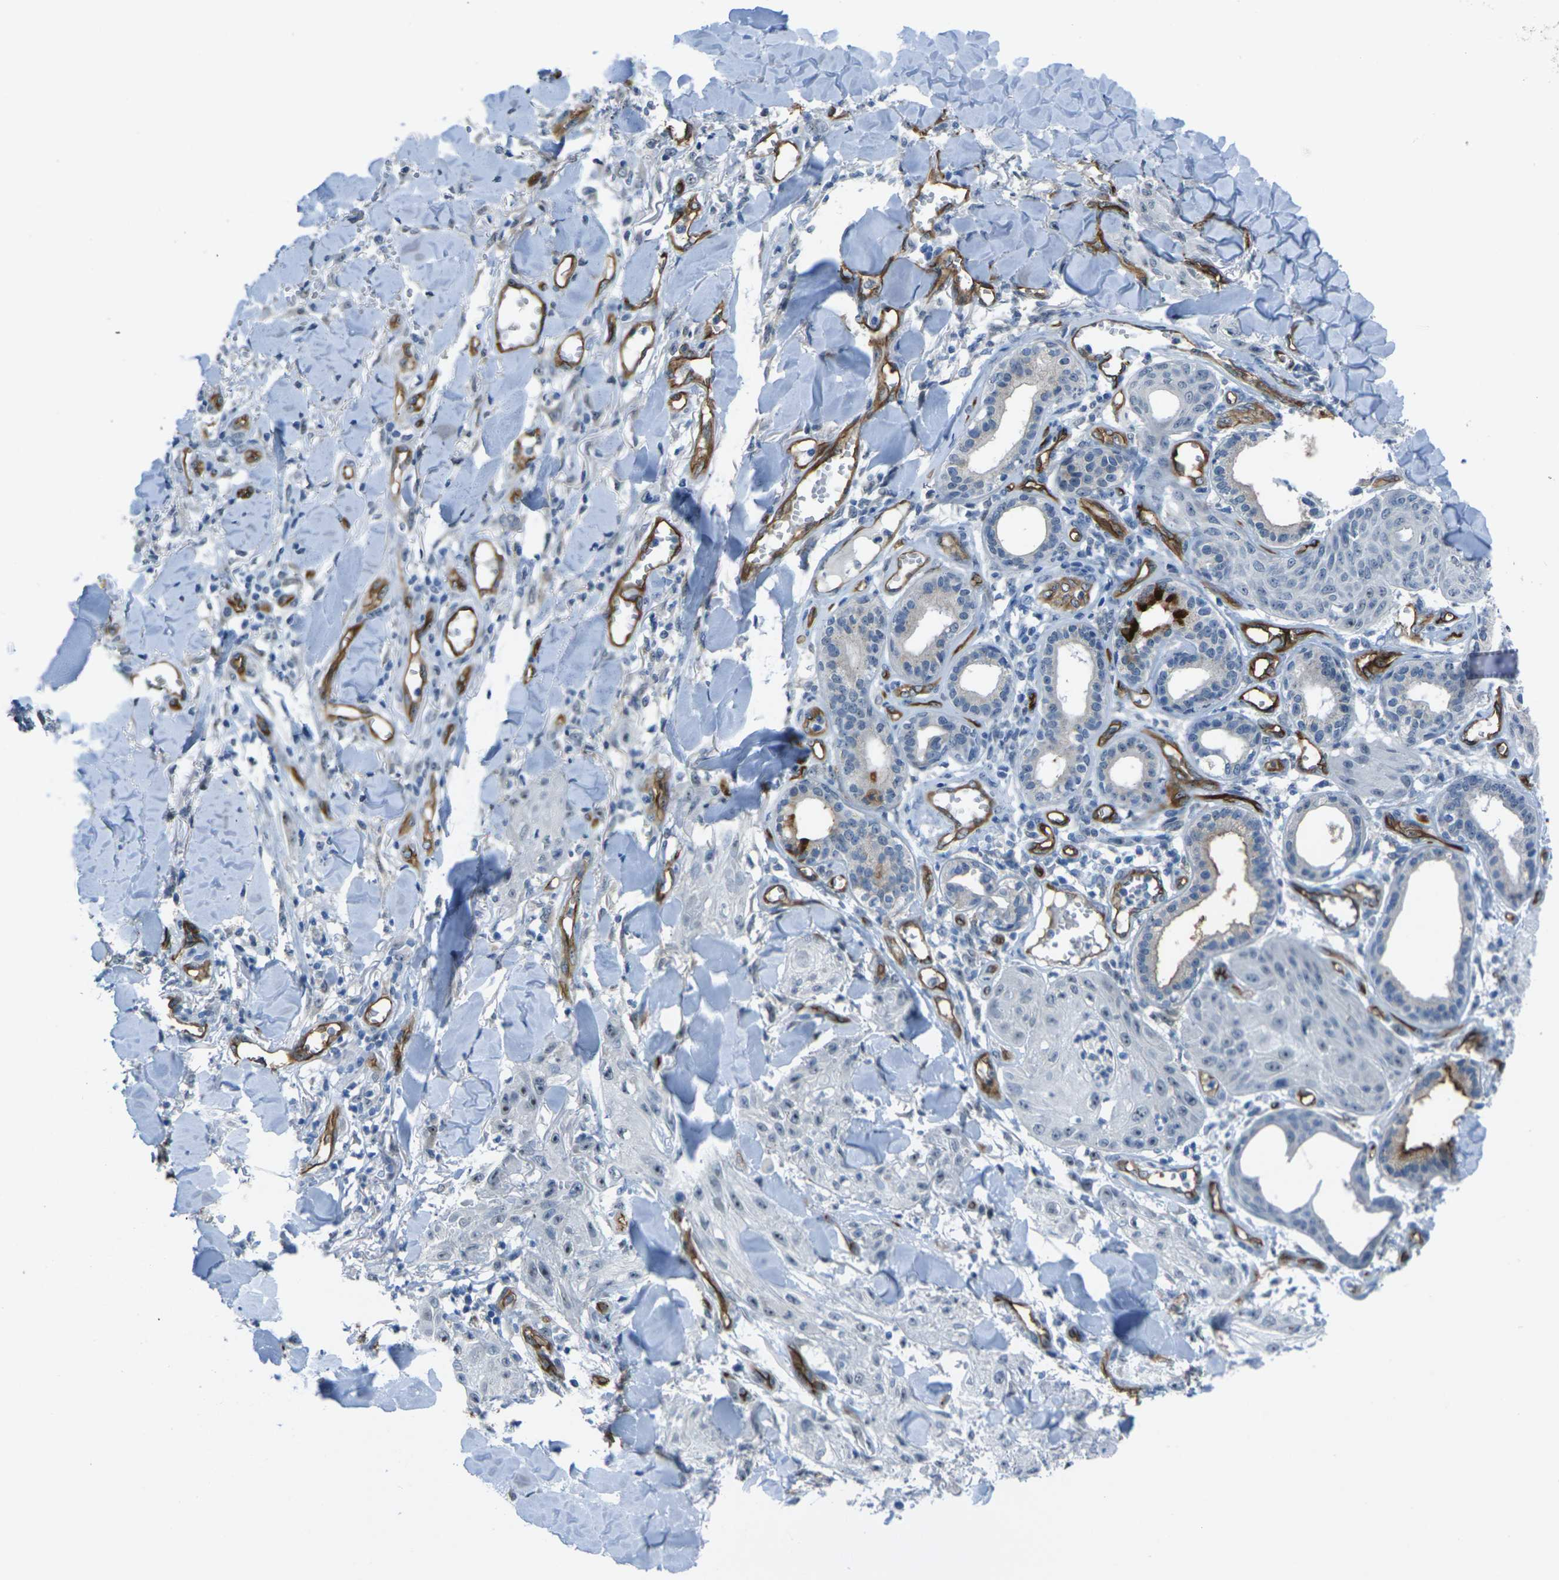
{"staining": {"intensity": "negative", "quantity": "none", "location": "none"}, "tissue": "skin cancer", "cell_type": "Tumor cells", "image_type": "cancer", "snomed": [{"axis": "morphology", "description": "Squamous cell carcinoma, NOS"}, {"axis": "topography", "description": "Skin"}], "caption": "Tumor cells show no significant protein expression in squamous cell carcinoma (skin).", "gene": "HSPA12B", "patient": {"sex": "male", "age": 74}}